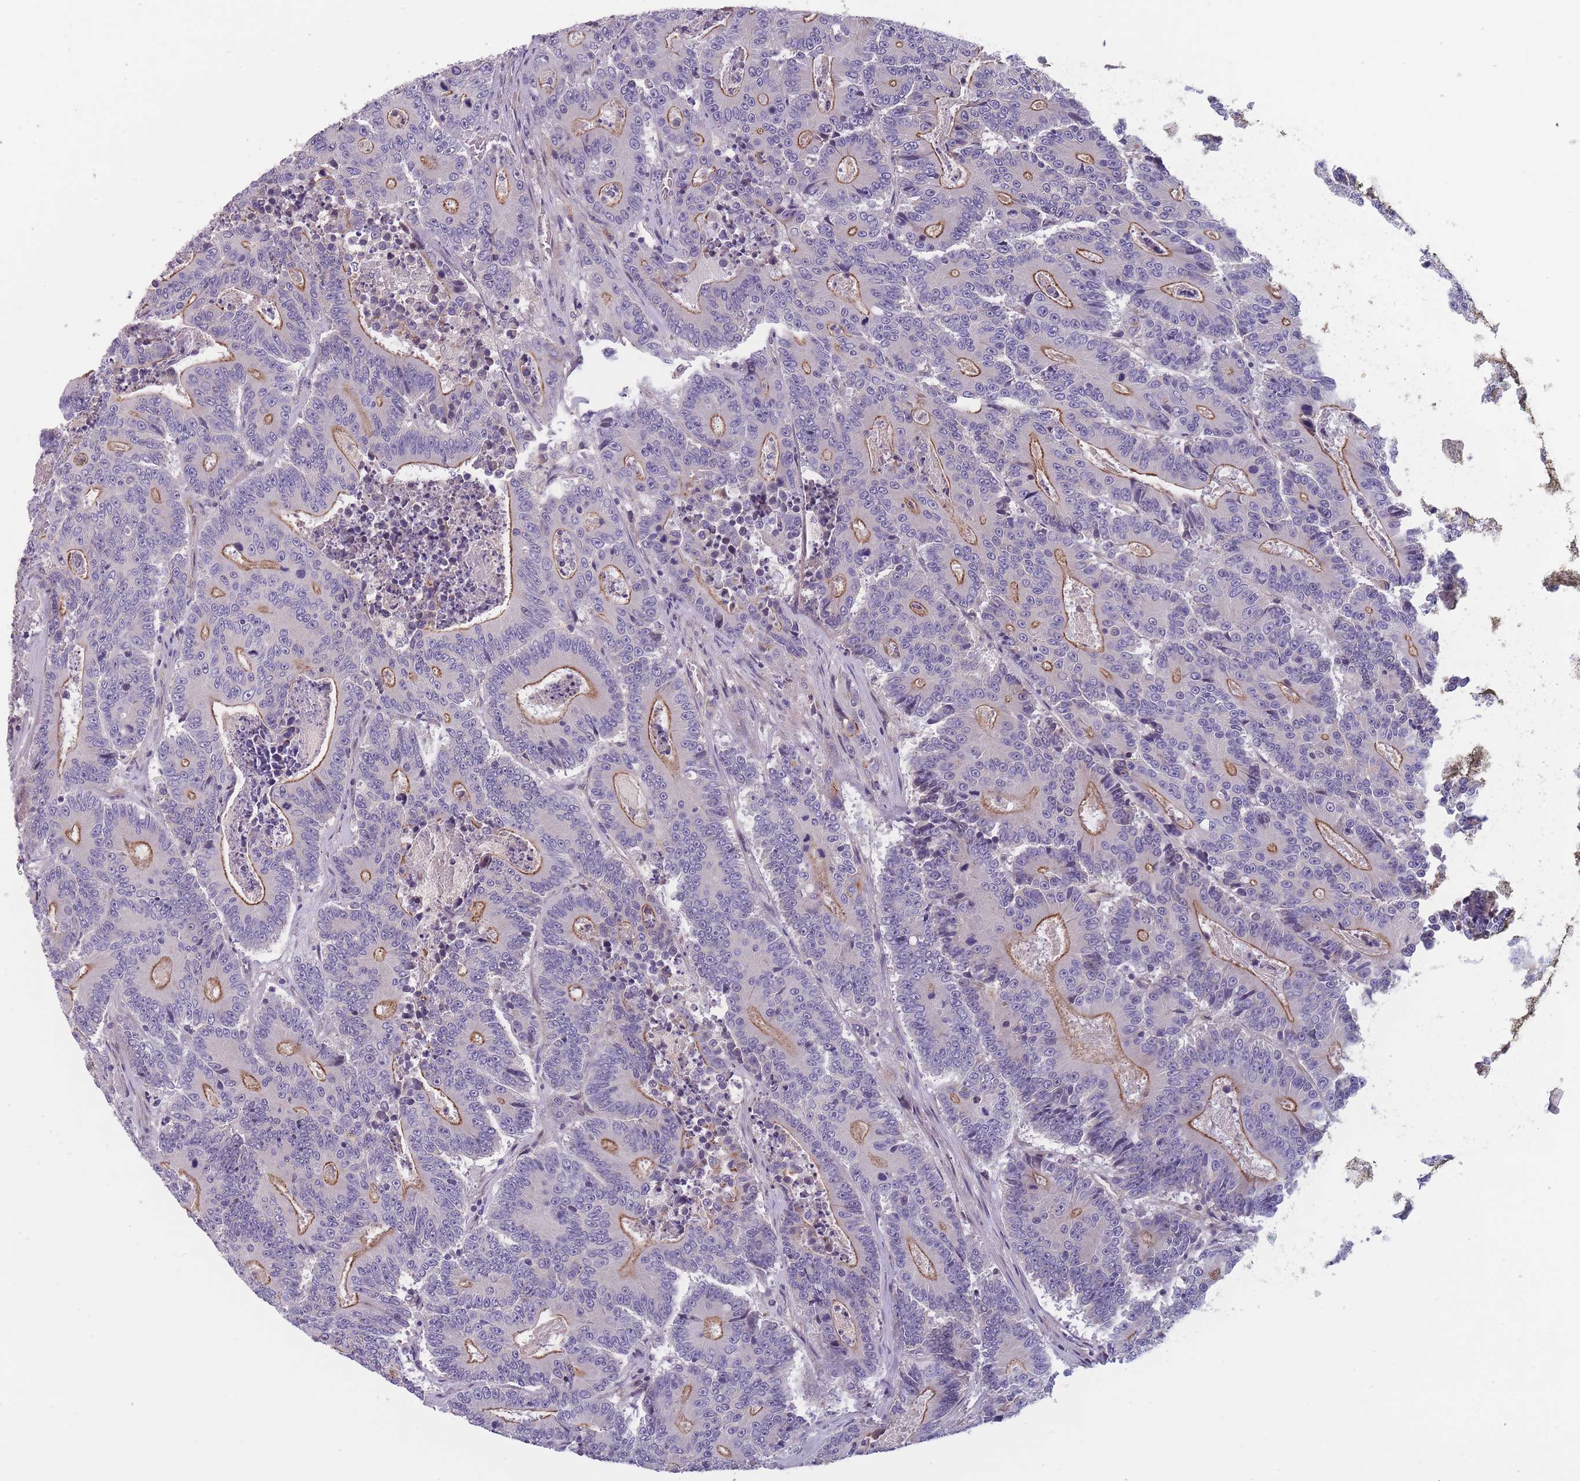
{"staining": {"intensity": "moderate", "quantity": "25%-75%", "location": "cytoplasmic/membranous"}, "tissue": "colorectal cancer", "cell_type": "Tumor cells", "image_type": "cancer", "snomed": [{"axis": "morphology", "description": "Adenocarcinoma, NOS"}, {"axis": "topography", "description": "Colon"}], "caption": "About 25%-75% of tumor cells in colorectal cancer display moderate cytoplasmic/membranous protein expression as visualized by brown immunohistochemical staining.", "gene": "FAM83F", "patient": {"sex": "male", "age": 83}}